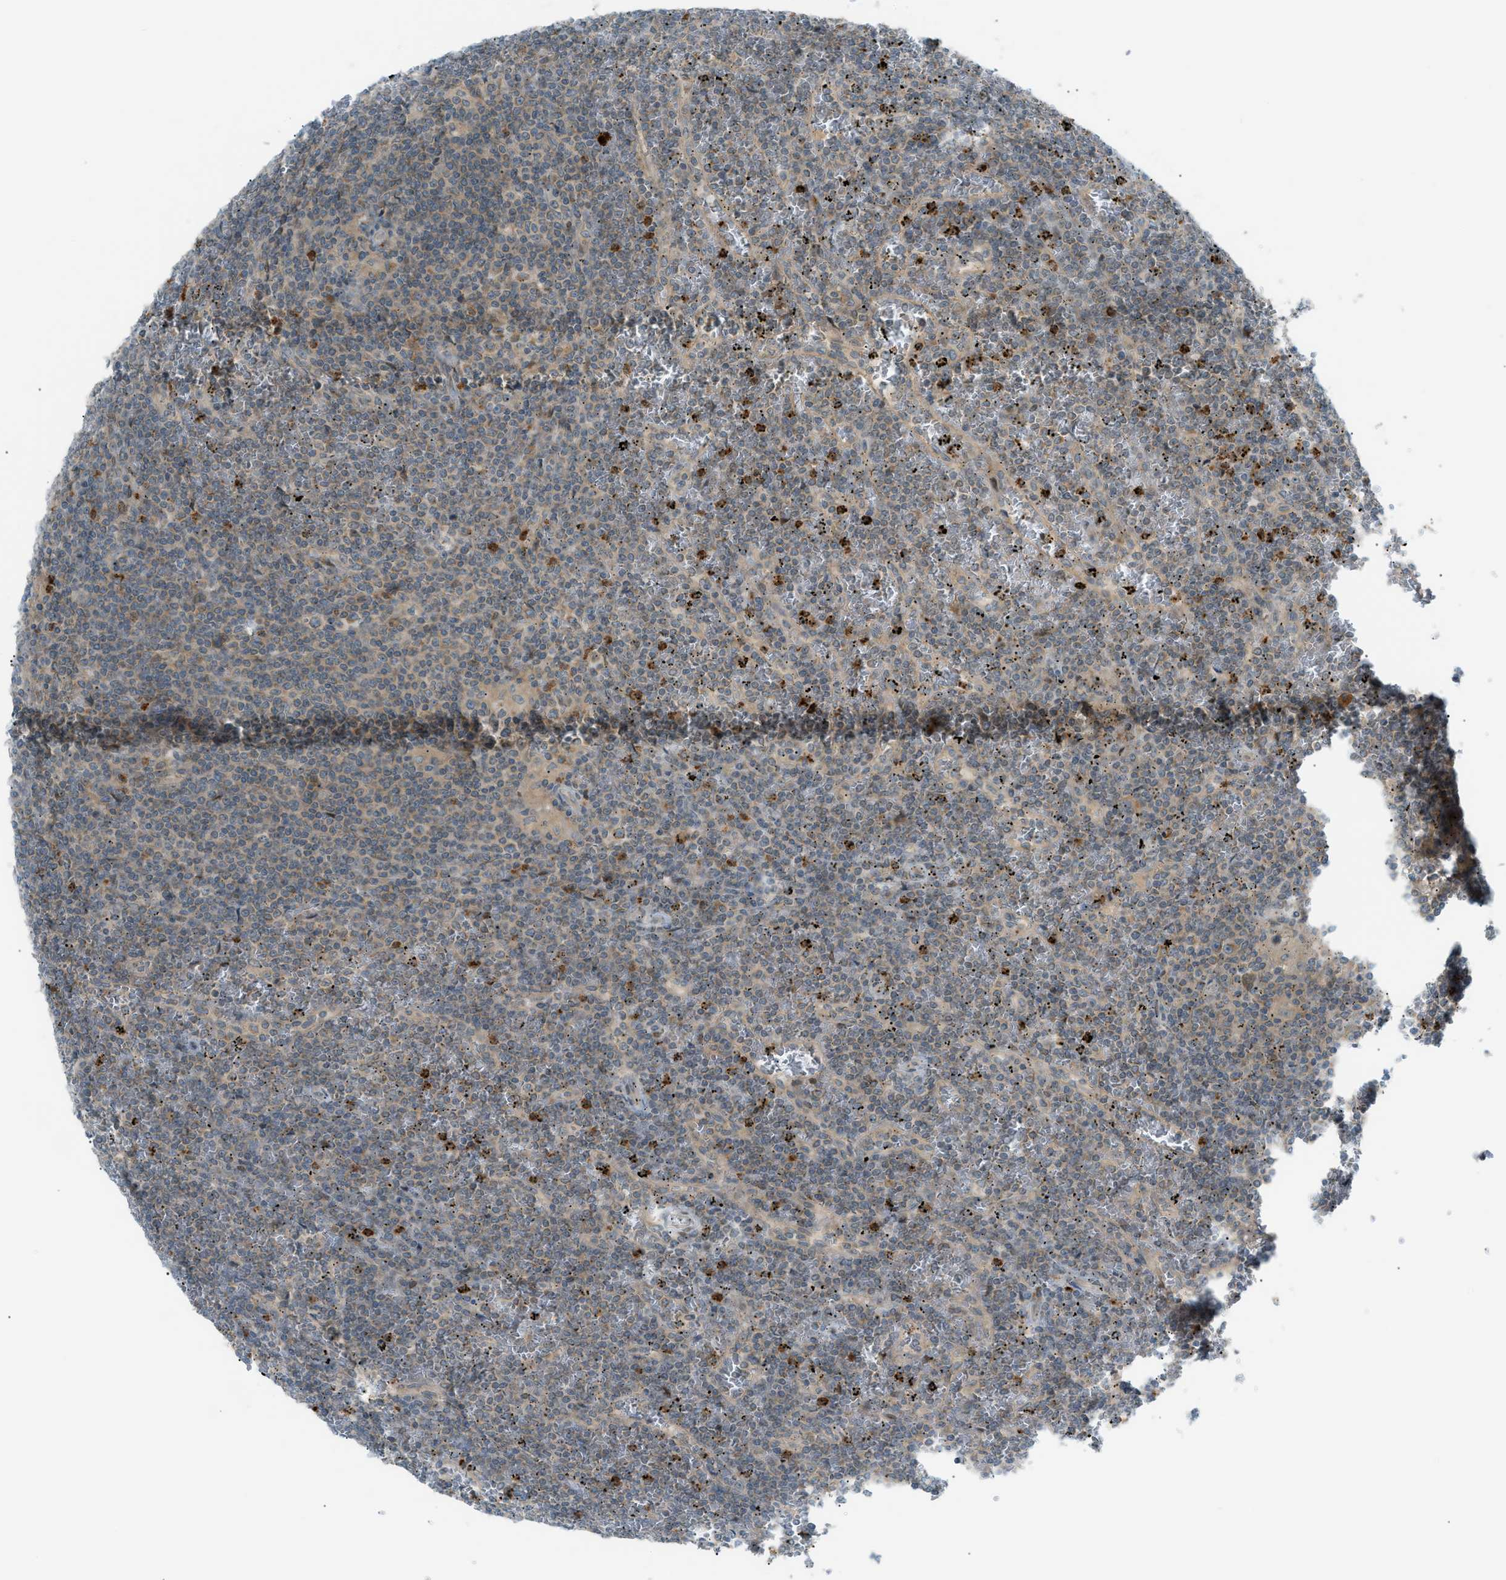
{"staining": {"intensity": "weak", "quantity": "<25%", "location": "cytoplasmic/membranous"}, "tissue": "lymphoma", "cell_type": "Tumor cells", "image_type": "cancer", "snomed": [{"axis": "morphology", "description": "Malignant lymphoma, non-Hodgkin's type, Low grade"}, {"axis": "topography", "description": "Spleen"}], "caption": "Immunohistochemical staining of human lymphoma demonstrates no significant positivity in tumor cells. (Immunohistochemistry, brightfield microscopy, high magnification).", "gene": "DYRK1A", "patient": {"sex": "female", "age": 19}}